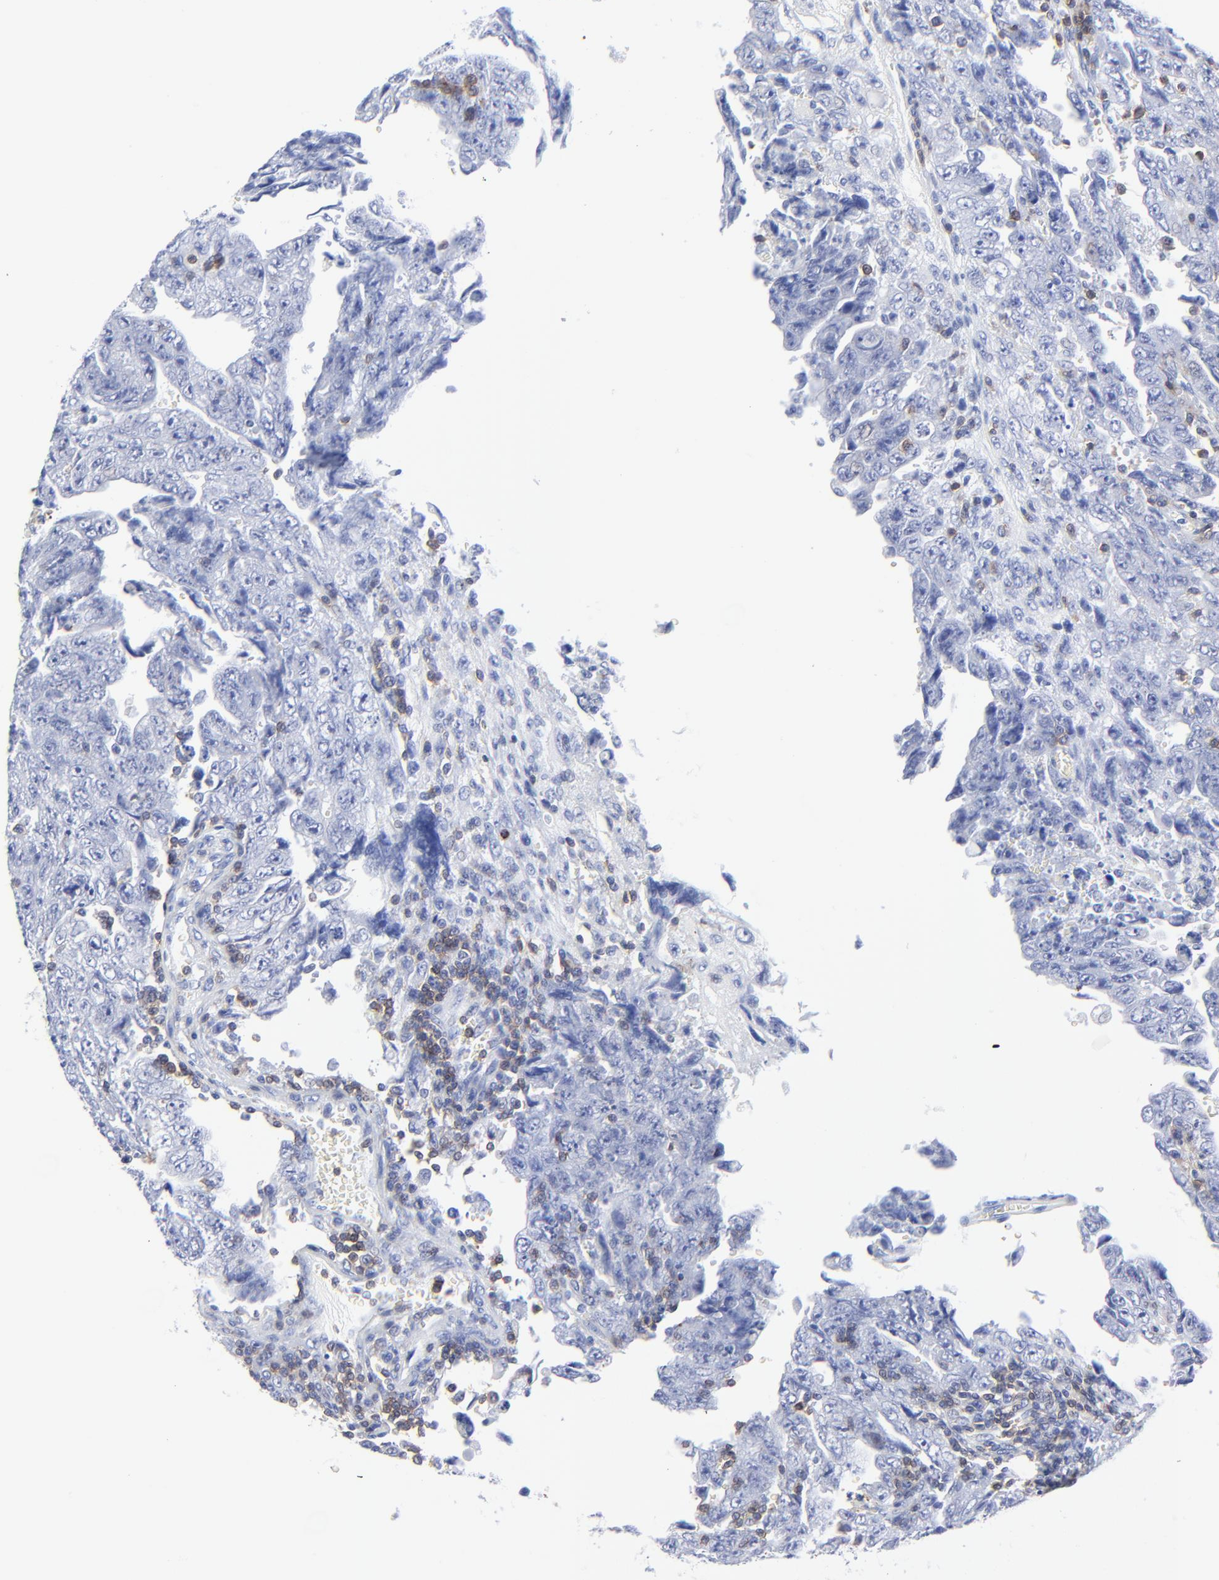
{"staining": {"intensity": "negative", "quantity": "none", "location": "none"}, "tissue": "testis cancer", "cell_type": "Tumor cells", "image_type": "cancer", "snomed": [{"axis": "morphology", "description": "Carcinoma, Embryonal, NOS"}, {"axis": "topography", "description": "Testis"}], "caption": "Tumor cells are negative for brown protein staining in testis cancer (embryonal carcinoma).", "gene": "LCK", "patient": {"sex": "male", "age": 28}}